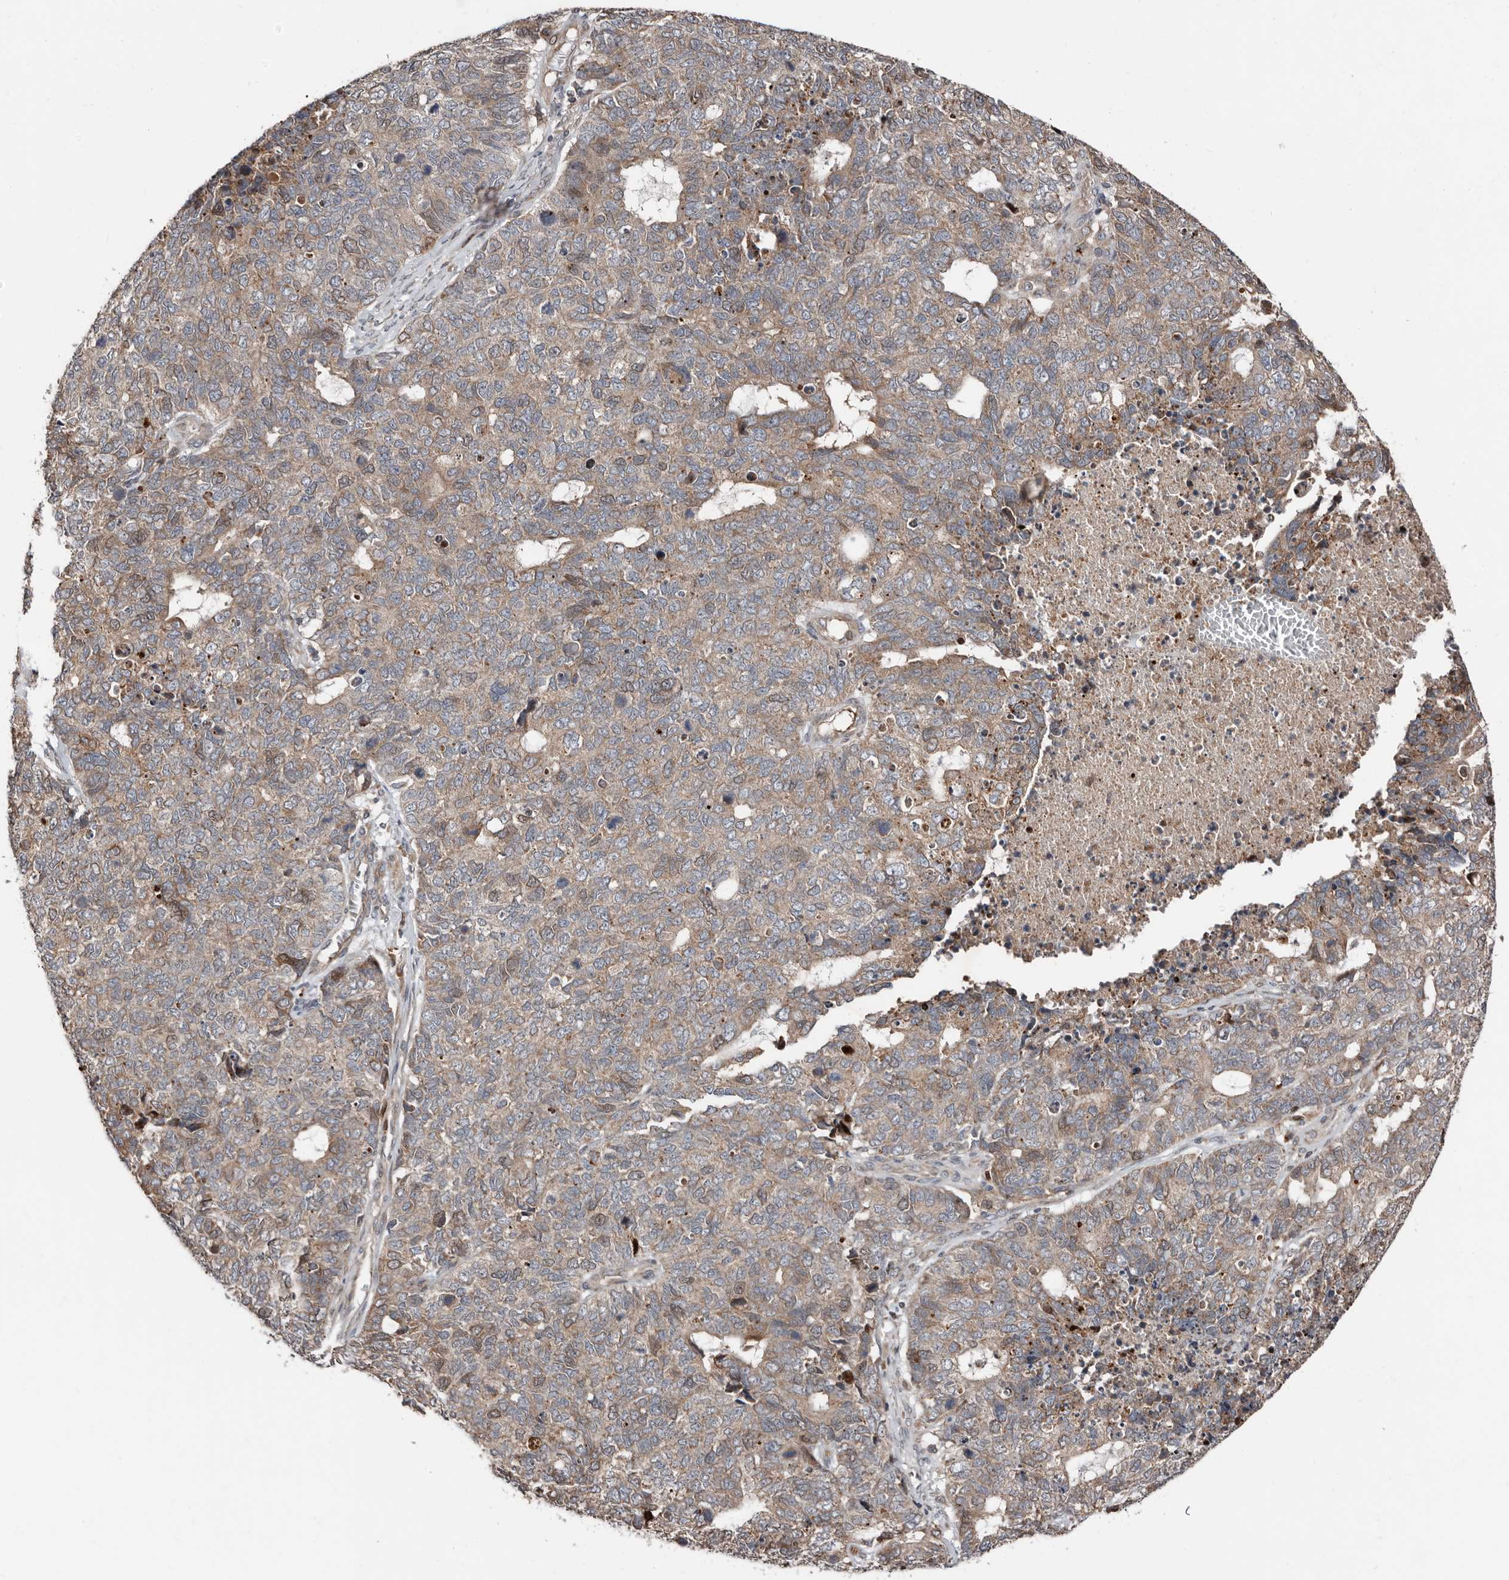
{"staining": {"intensity": "weak", "quantity": "25%-75%", "location": "cytoplasmic/membranous,nuclear"}, "tissue": "cervical cancer", "cell_type": "Tumor cells", "image_type": "cancer", "snomed": [{"axis": "morphology", "description": "Squamous cell carcinoma, NOS"}, {"axis": "topography", "description": "Cervix"}], "caption": "IHC (DAB (3,3'-diaminobenzidine)) staining of cervical squamous cell carcinoma displays weak cytoplasmic/membranous and nuclear protein expression in approximately 25%-75% of tumor cells.", "gene": "SMYD4", "patient": {"sex": "female", "age": 63}}